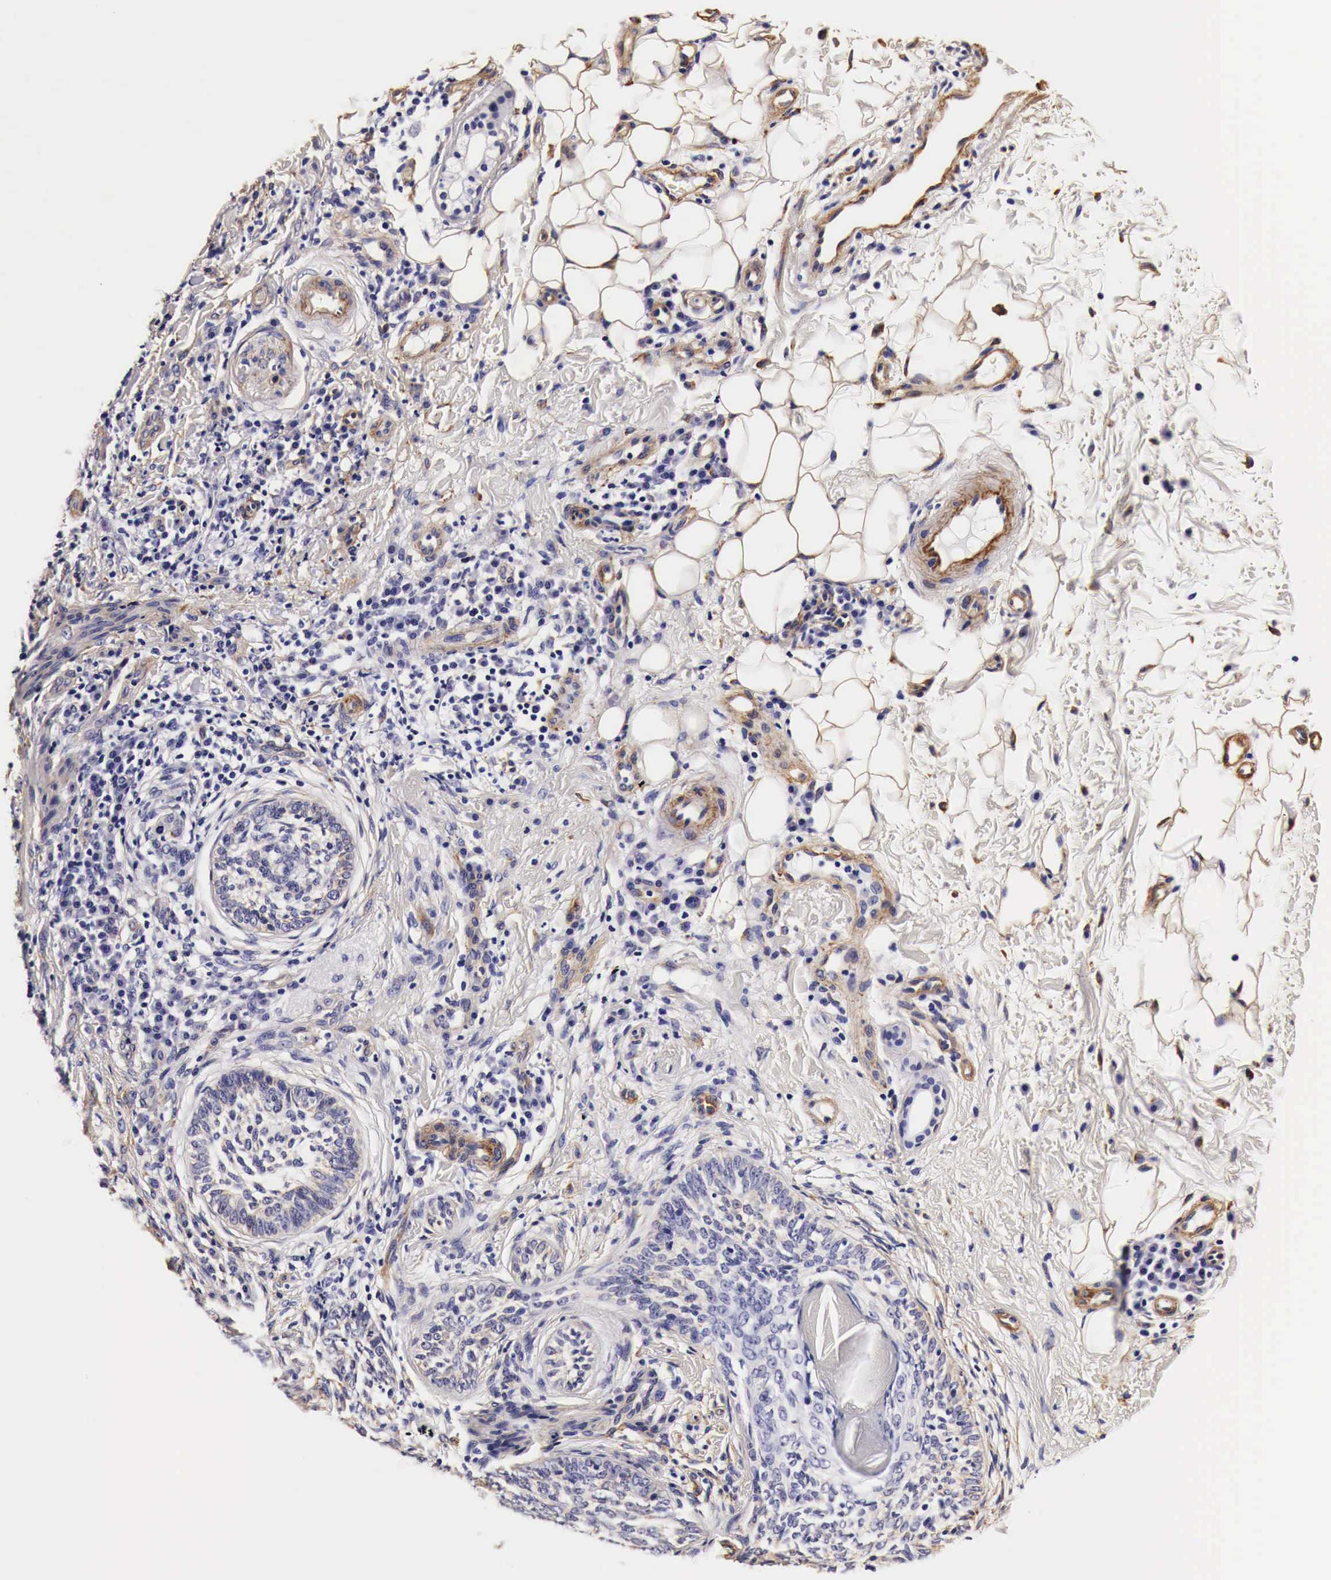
{"staining": {"intensity": "negative", "quantity": "none", "location": "none"}, "tissue": "skin cancer", "cell_type": "Tumor cells", "image_type": "cancer", "snomed": [{"axis": "morphology", "description": "Basal cell carcinoma"}, {"axis": "topography", "description": "Skin"}], "caption": "This is an IHC image of skin cancer. There is no positivity in tumor cells.", "gene": "LAMB2", "patient": {"sex": "male", "age": 89}}